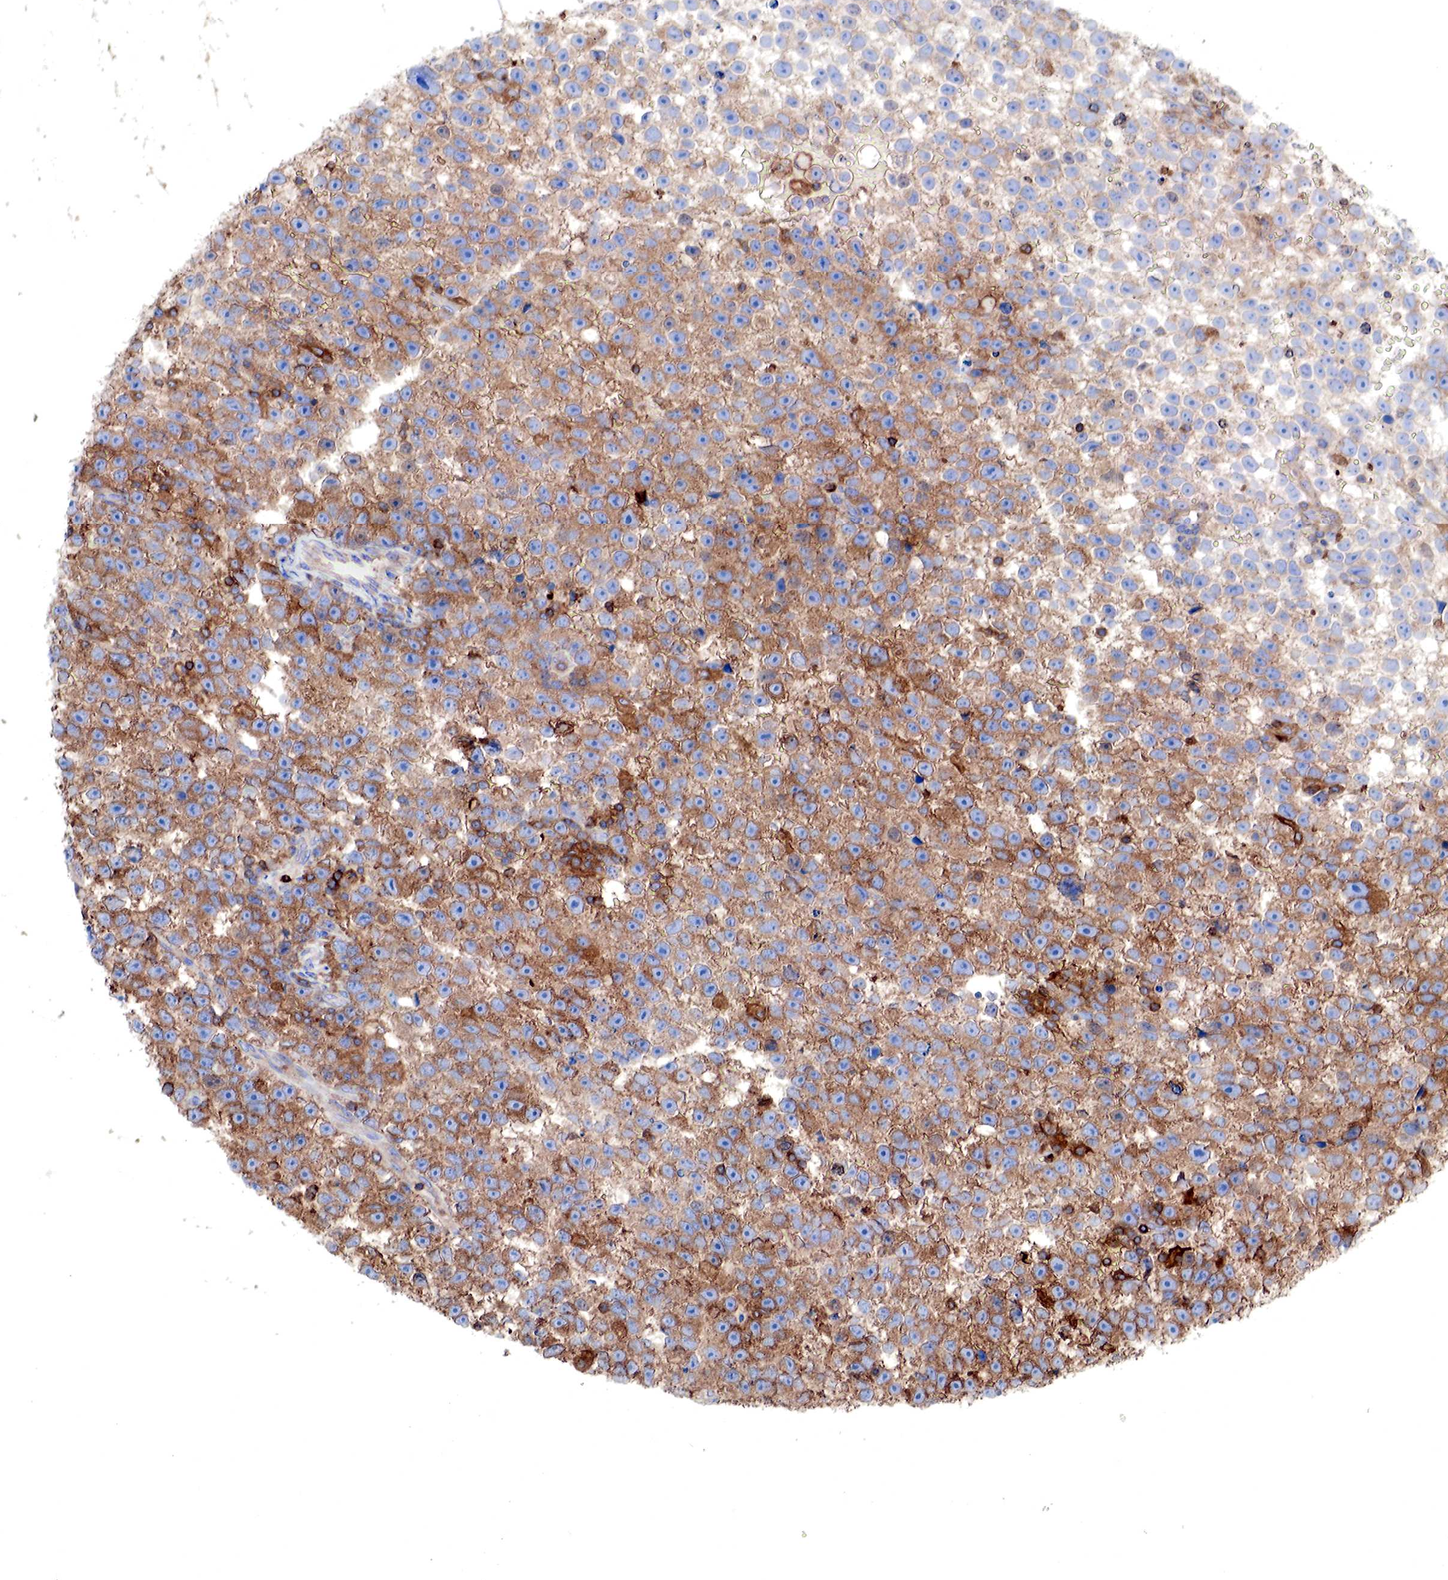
{"staining": {"intensity": "strong", "quantity": ">75%", "location": "cytoplasmic/membranous"}, "tissue": "testis cancer", "cell_type": "Tumor cells", "image_type": "cancer", "snomed": [{"axis": "morphology", "description": "Seminoma, NOS"}, {"axis": "topography", "description": "Testis"}], "caption": "Strong cytoplasmic/membranous positivity is present in approximately >75% of tumor cells in seminoma (testis).", "gene": "G6PD", "patient": {"sex": "male", "age": 33}}